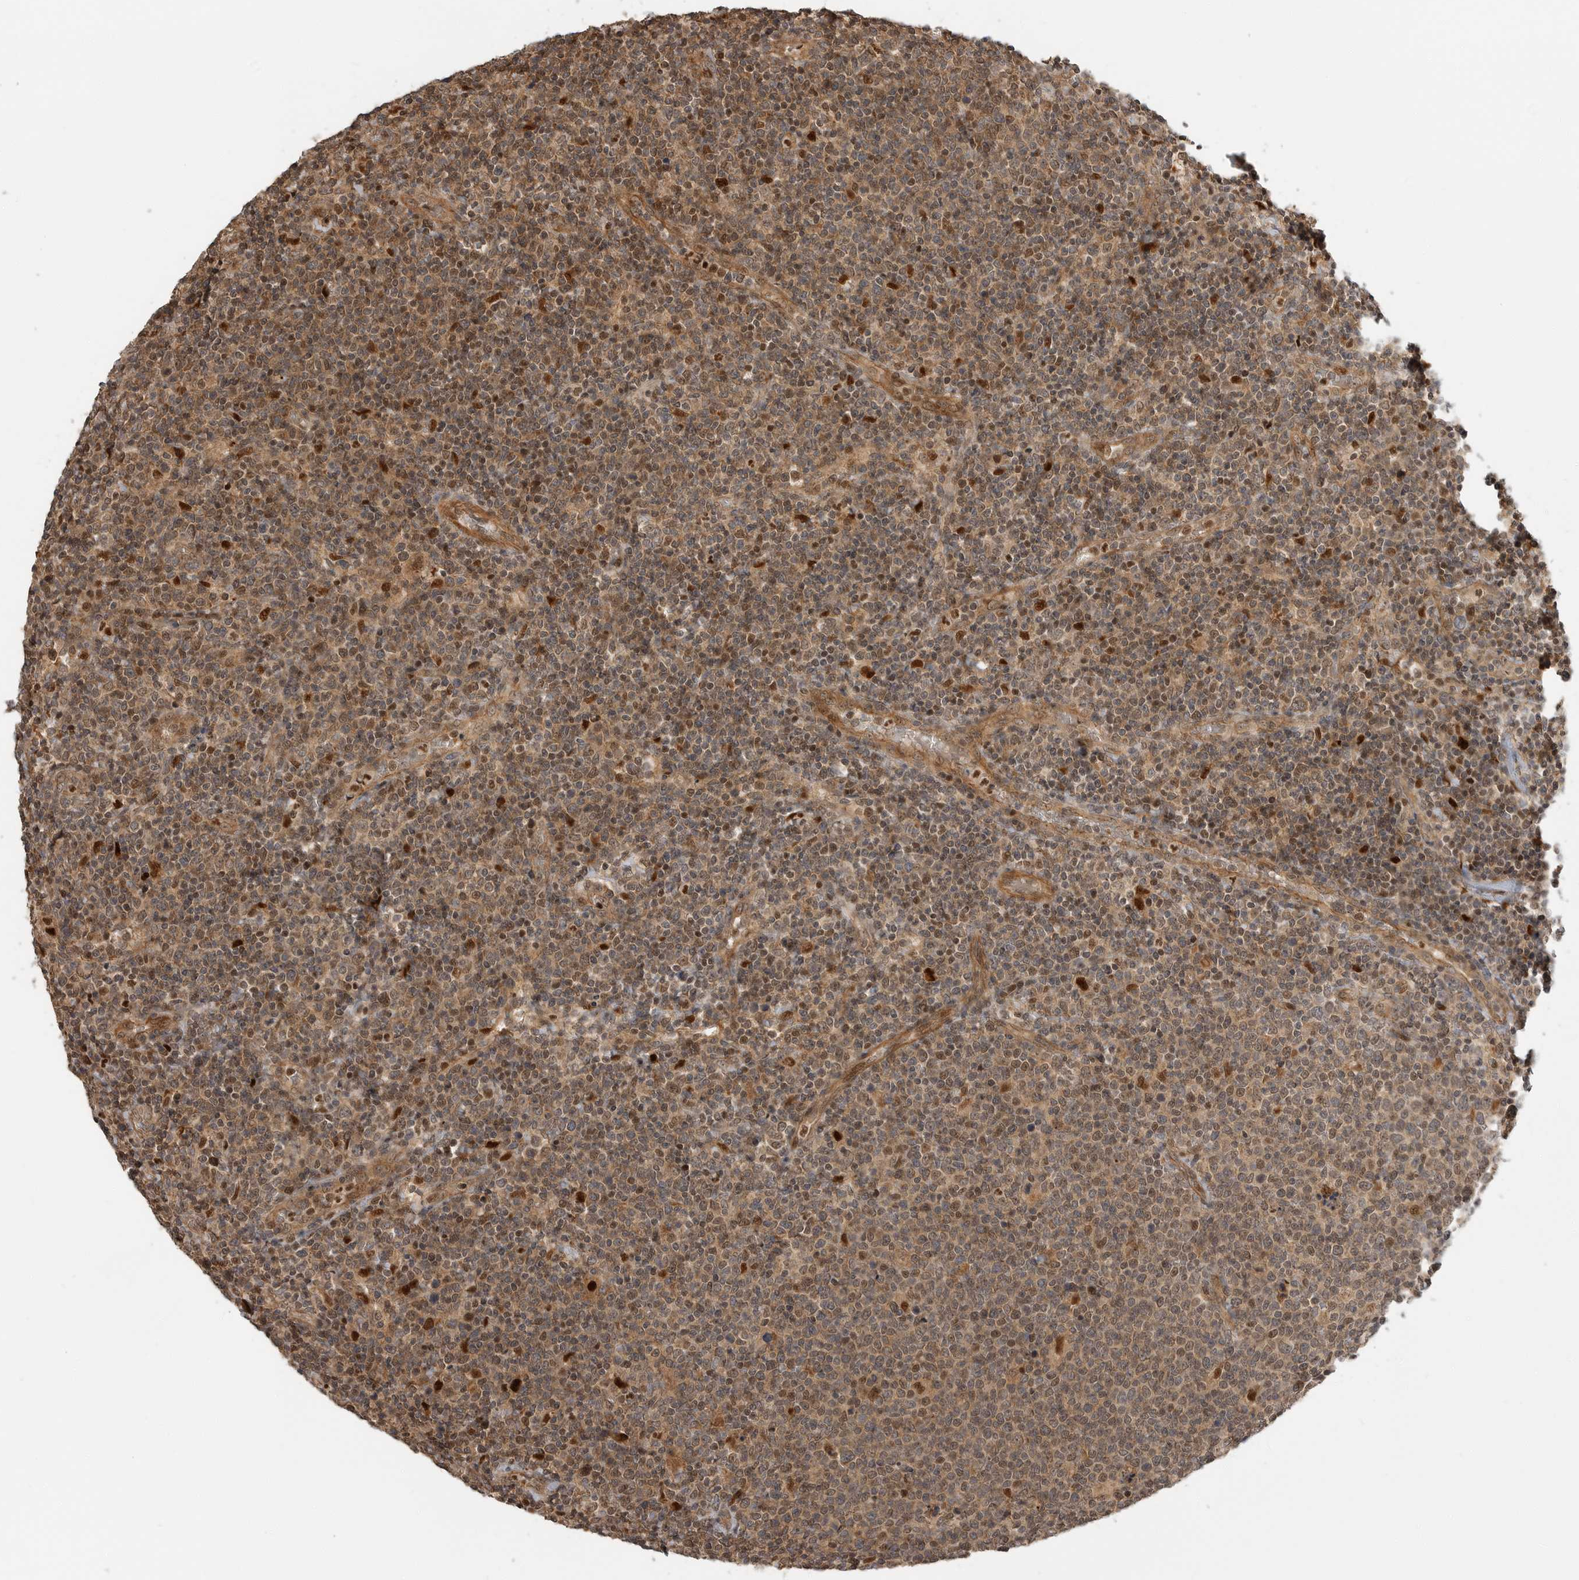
{"staining": {"intensity": "moderate", "quantity": ">75%", "location": "cytoplasmic/membranous,nuclear"}, "tissue": "lymphoma", "cell_type": "Tumor cells", "image_type": "cancer", "snomed": [{"axis": "morphology", "description": "Malignant lymphoma, non-Hodgkin's type, High grade"}, {"axis": "topography", "description": "Lymph node"}], "caption": "Lymphoma tissue reveals moderate cytoplasmic/membranous and nuclear expression in about >75% of tumor cells, visualized by immunohistochemistry.", "gene": "STRAP", "patient": {"sex": "male", "age": 61}}